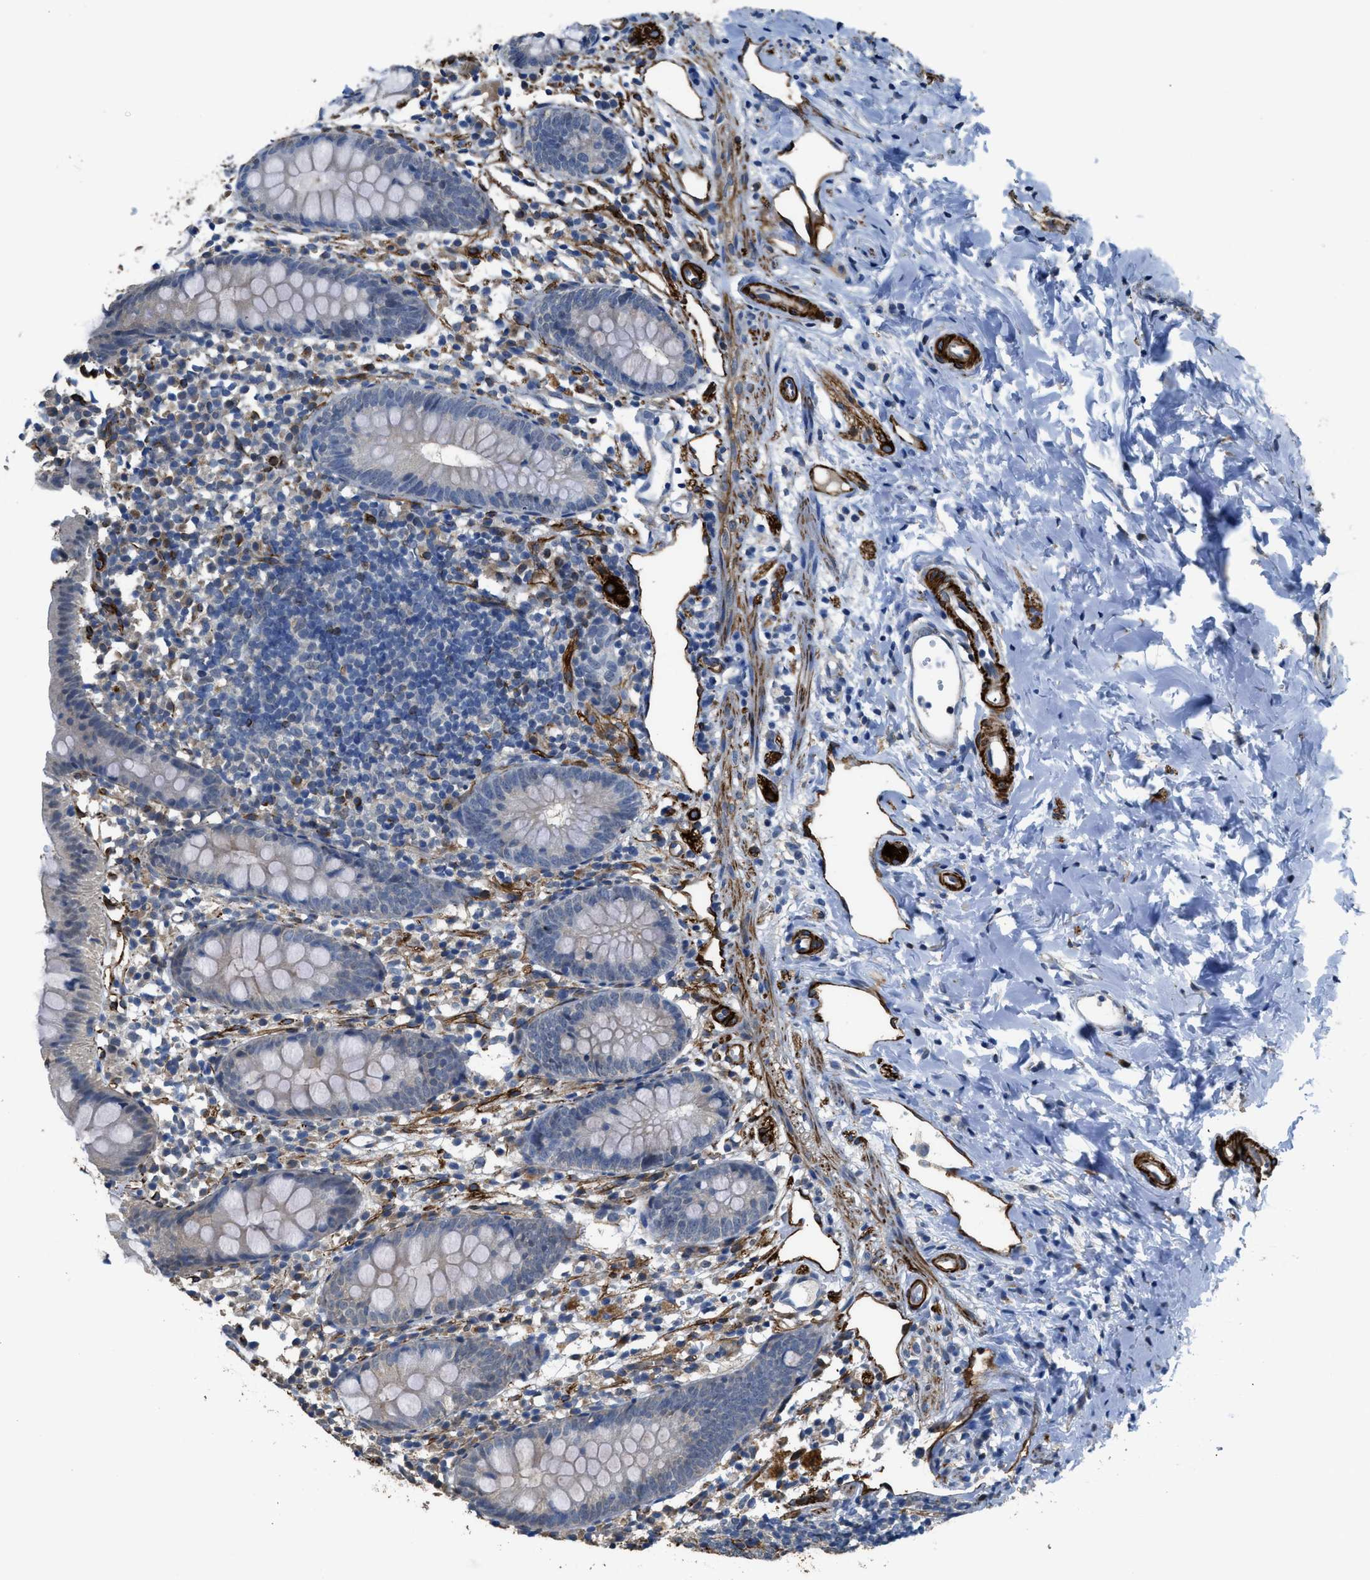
{"staining": {"intensity": "negative", "quantity": "none", "location": "none"}, "tissue": "appendix", "cell_type": "Glandular cells", "image_type": "normal", "snomed": [{"axis": "morphology", "description": "Normal tissue, NOS"}, {"axis": "topography", "description": "Appendix"}], "caption": "DAB immunohistochemical staining of unremarkable human appendix displays no significant staining in glandular cells. The staining was performed using DAB to visualize the protein expression in brown, while the nuclei were stained in blue with hematoxylin (Magnification: 20x).", "gene": "SYNM", "patient": {"sex": "female", "age": 20}}